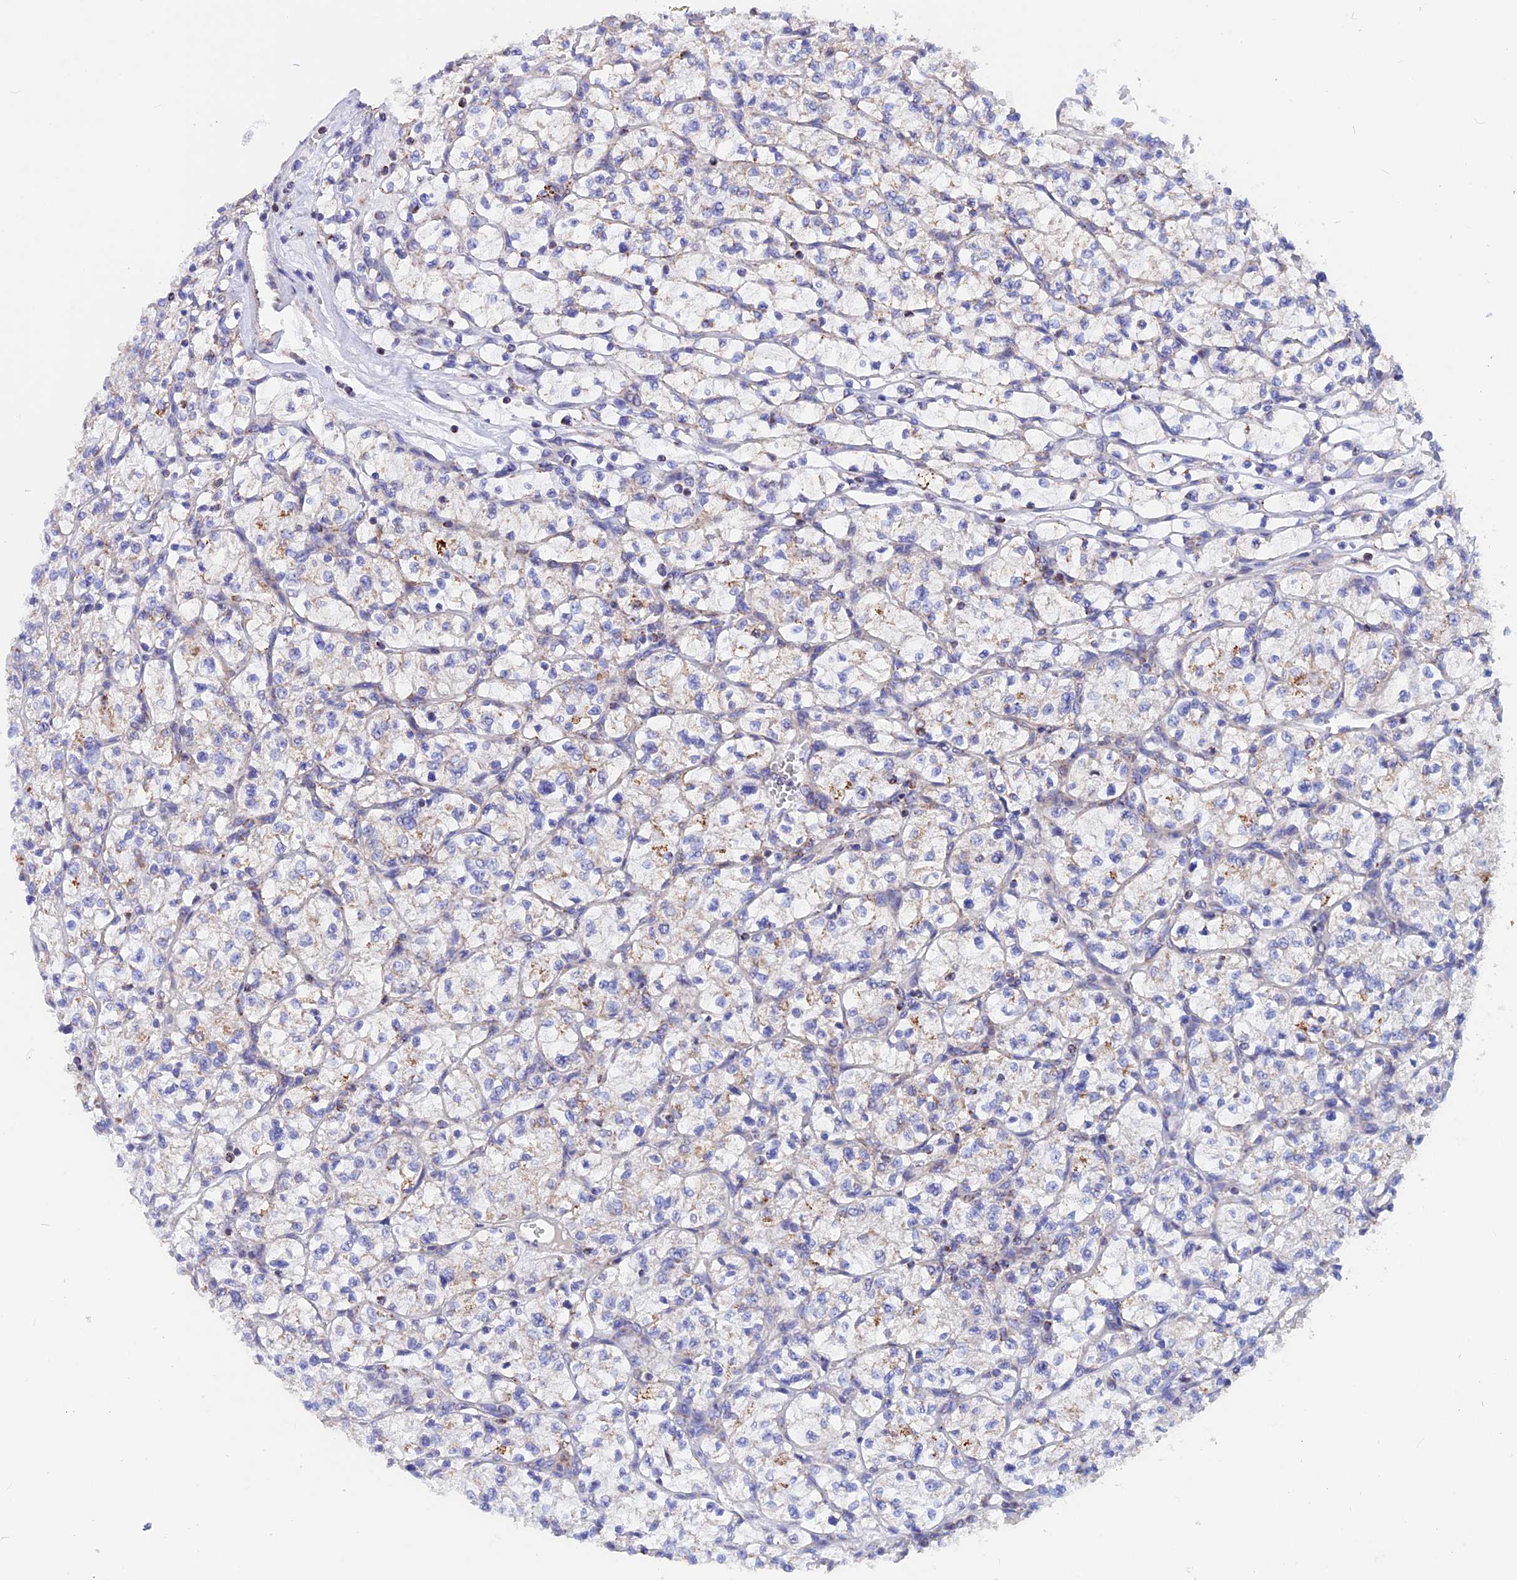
{"staining": {"intensity": "negative", "quantity": "none", "location": "none"}, "tissue": "renal cancer", "cell_type": "Tumor cells", "image_type": "cancer", "snomed": [{"axis": "morphology", "description": "Adenocarcinoma, NOS"}, {"axis": "topography", "description": "Kidney"}], "caption": "IHC micrograph of neoplastic tissue: renal cancer (adenocarcinoma) stained with DAB (3,3'-diaminobenzidine) demonstrates no significant protein staining in tumor cells.", "gene": "GCDH", "patient": {"sex": "female", "age": 64}}